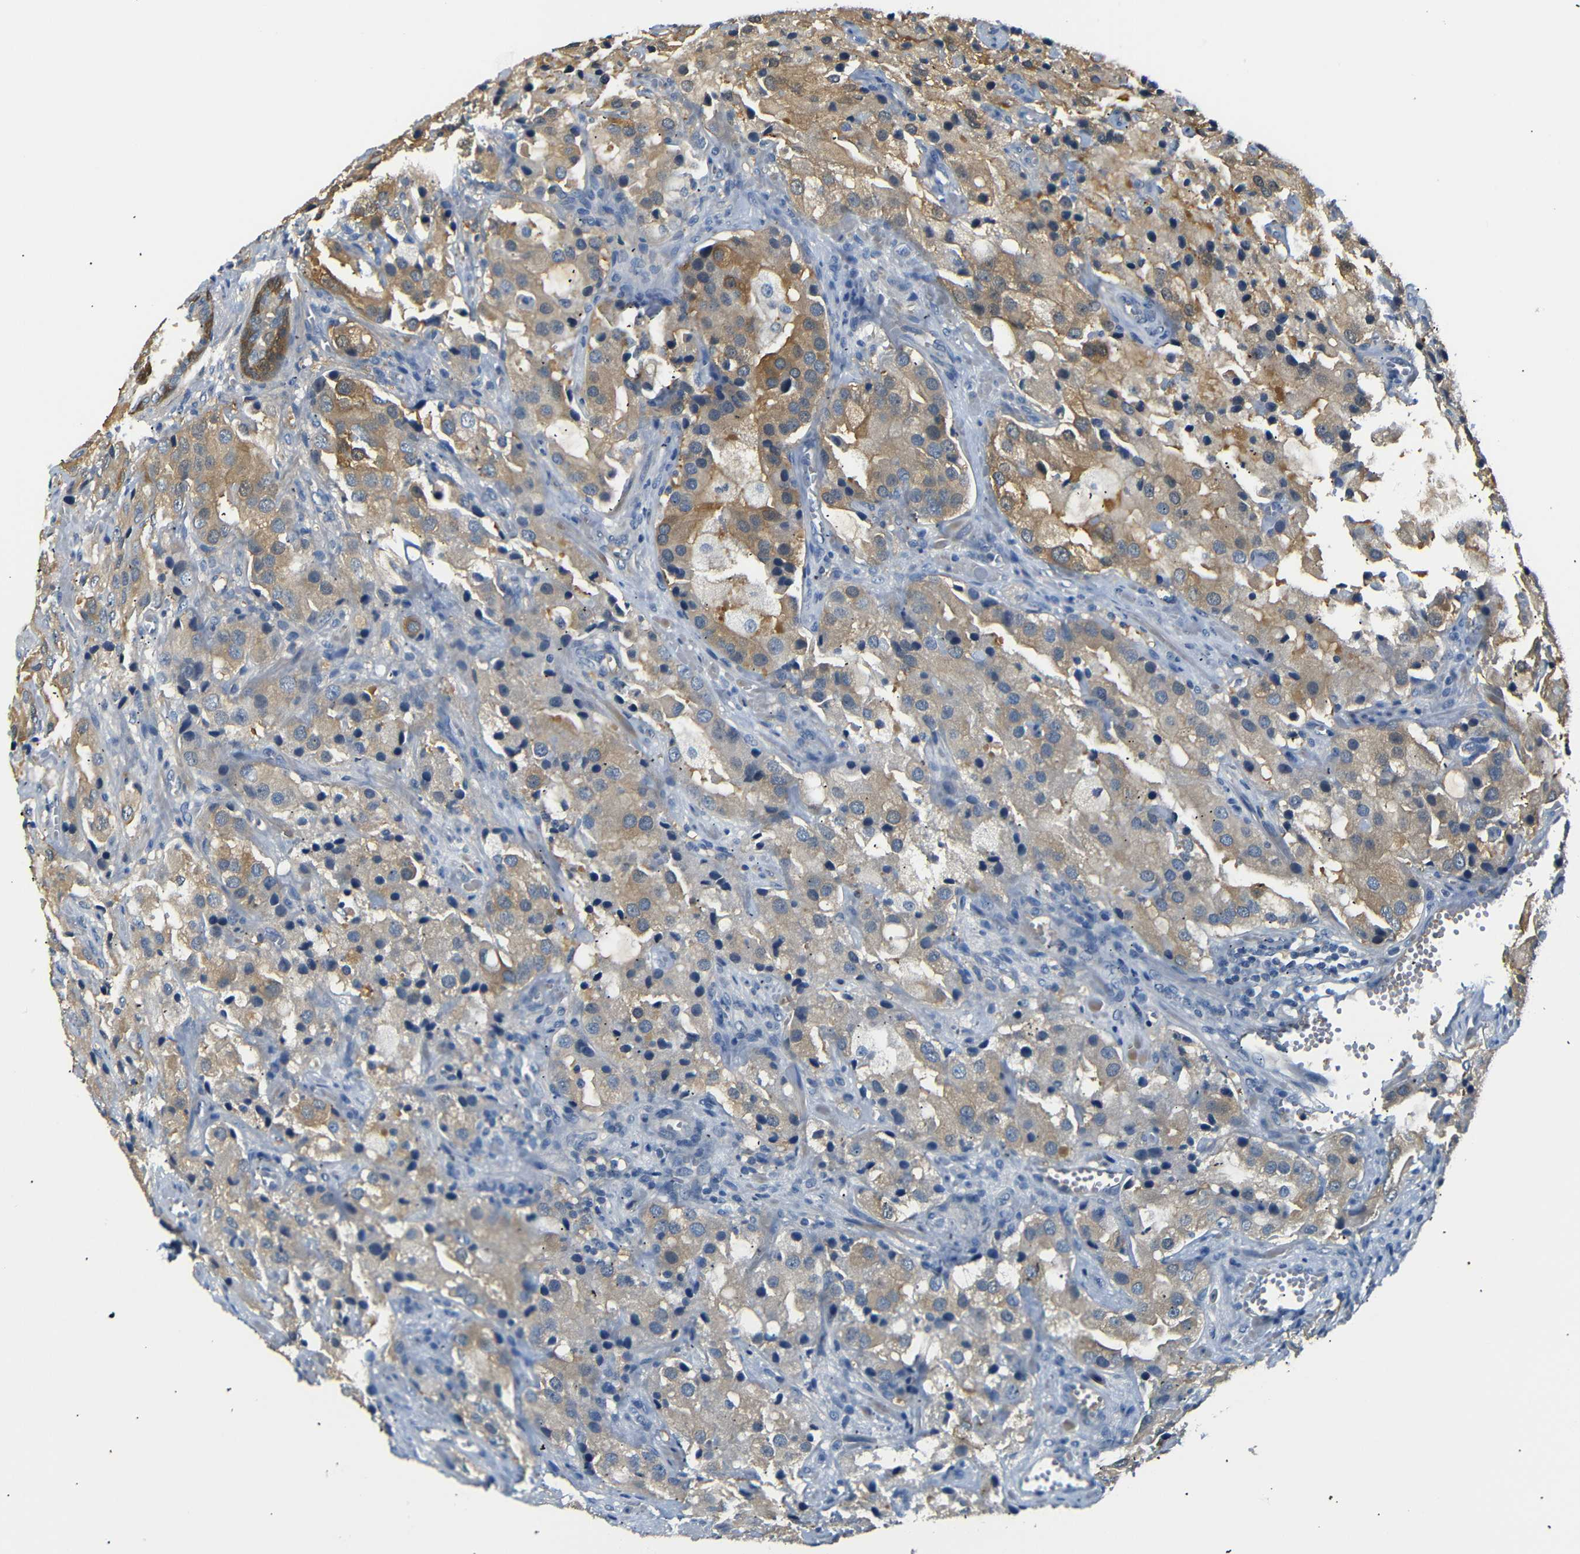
{"staining": {"intensity": "moderate", "quantity": ">75%", "location": "cytoplasmic/membranous"}, "tissue": "prostate cancer", "cell_type": "Tumor cells", "image_type": "cancer", "snomed": [{"axis": "morphology", "description": "Adenocarcinoma, High grade"}, {"axis": "topography", "description": "Prostate"}], "caption": "DAB (3,3'-diaminobenzidine) immunohistochemical staining of prostate cancer (high-grade adenocarcinoma) exhibits moderate cytoplasmic/membranous protein positivity in about >75% of tumor cells.", "gene": "SFN", "patient": {"sex": "male", "age": 70}}